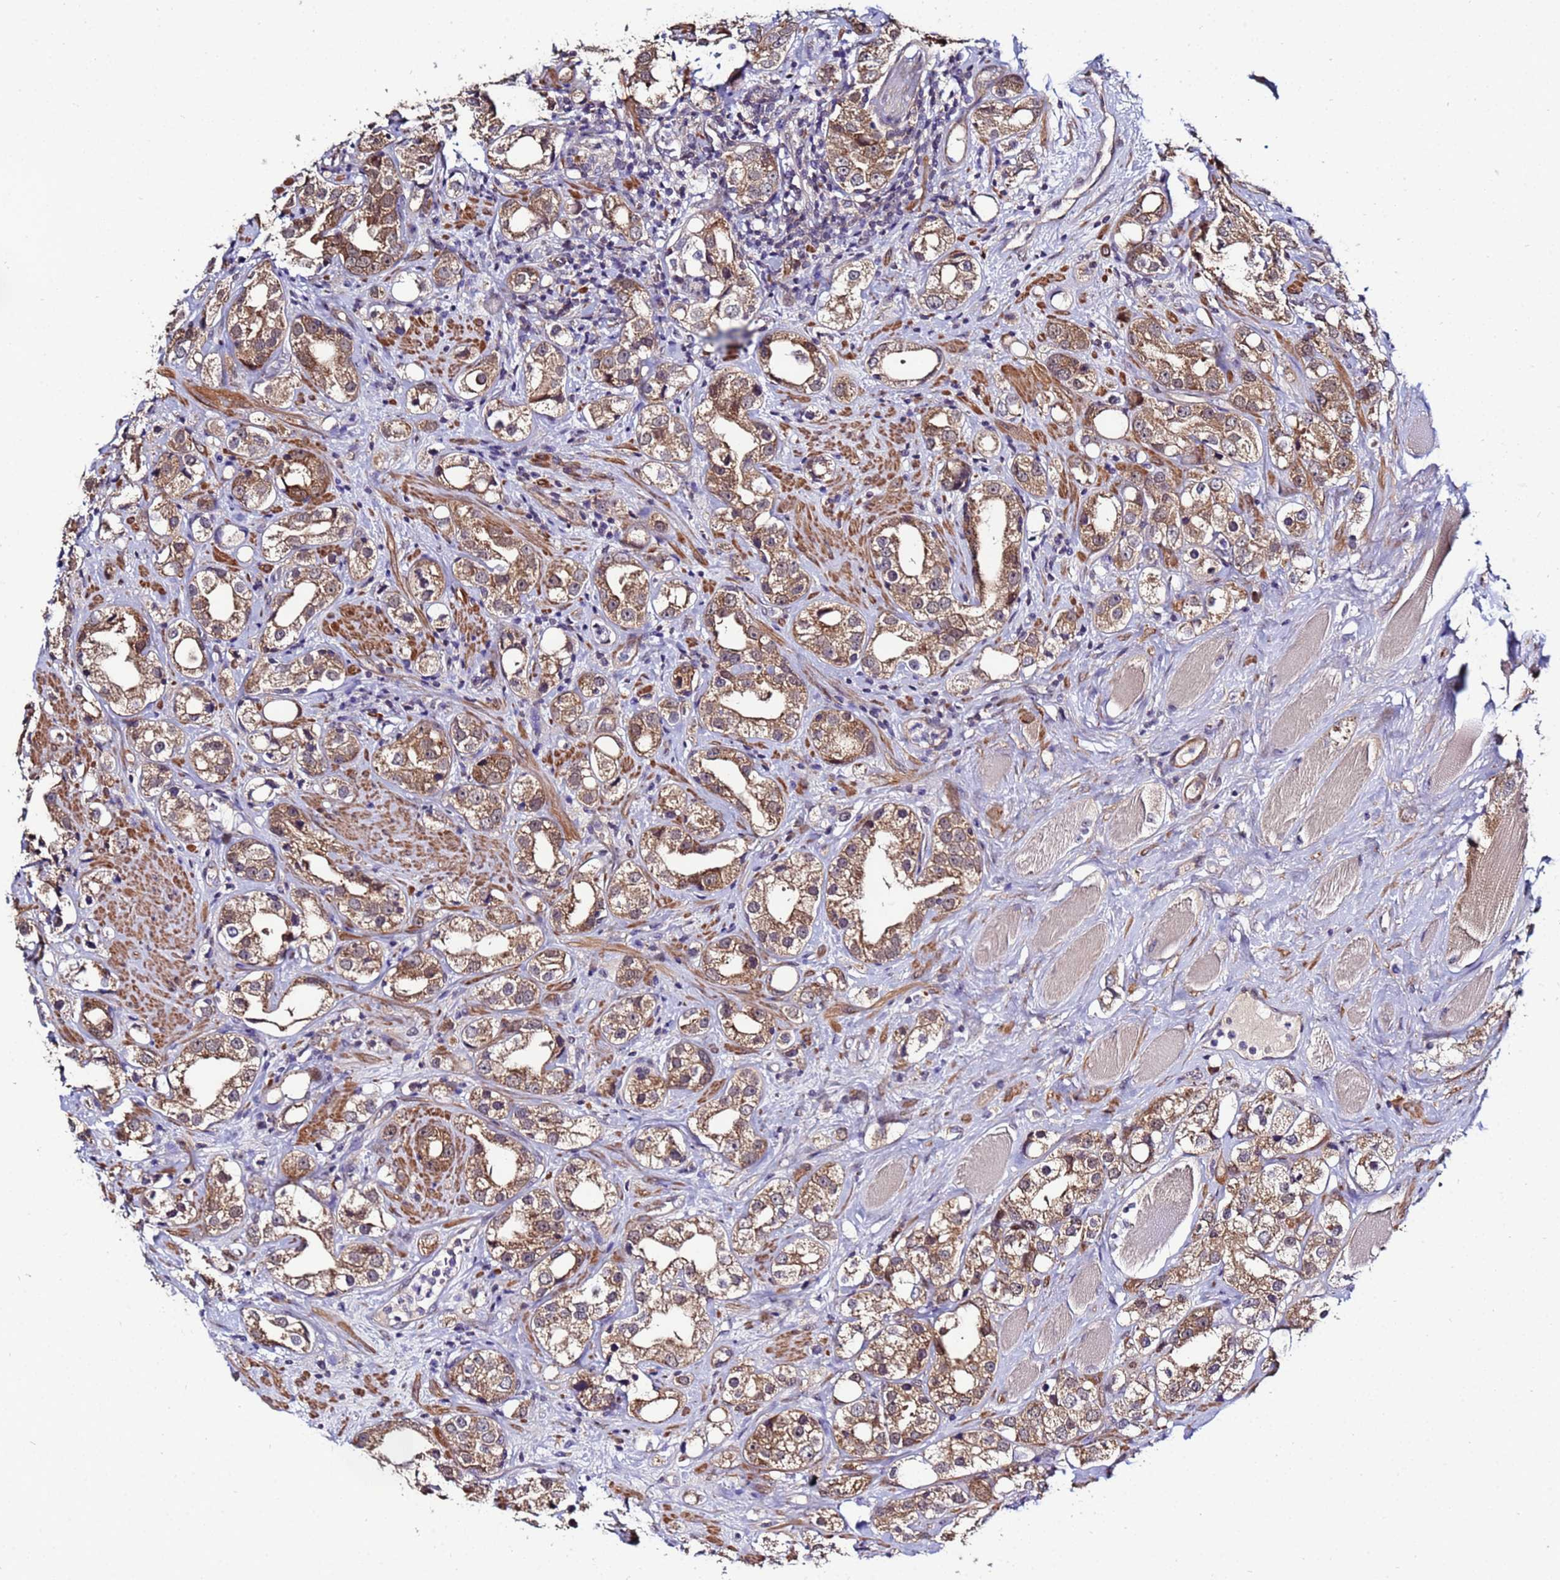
{"staining": {"intensity": "moderate", "quantity": ">75%", "location": "cytoplasmic/membranous"}, "tissue": "prostate cancer", "cell_type": "Tumor cells", "image_type": "cancer", "snomed": [{"axis": "morphology", "description": "Adenocarcinoma, NOS"}, {"axis": "topography", "description": "Prostate"}], "caption": "The immunohistochemical stain labels moderate cytoplasmic/membranous positivity in tumor cells of adenocarcinoma (prostate) tissue.", "gene": "NAXE", "patient": {"sex": "male", "age": 79}}